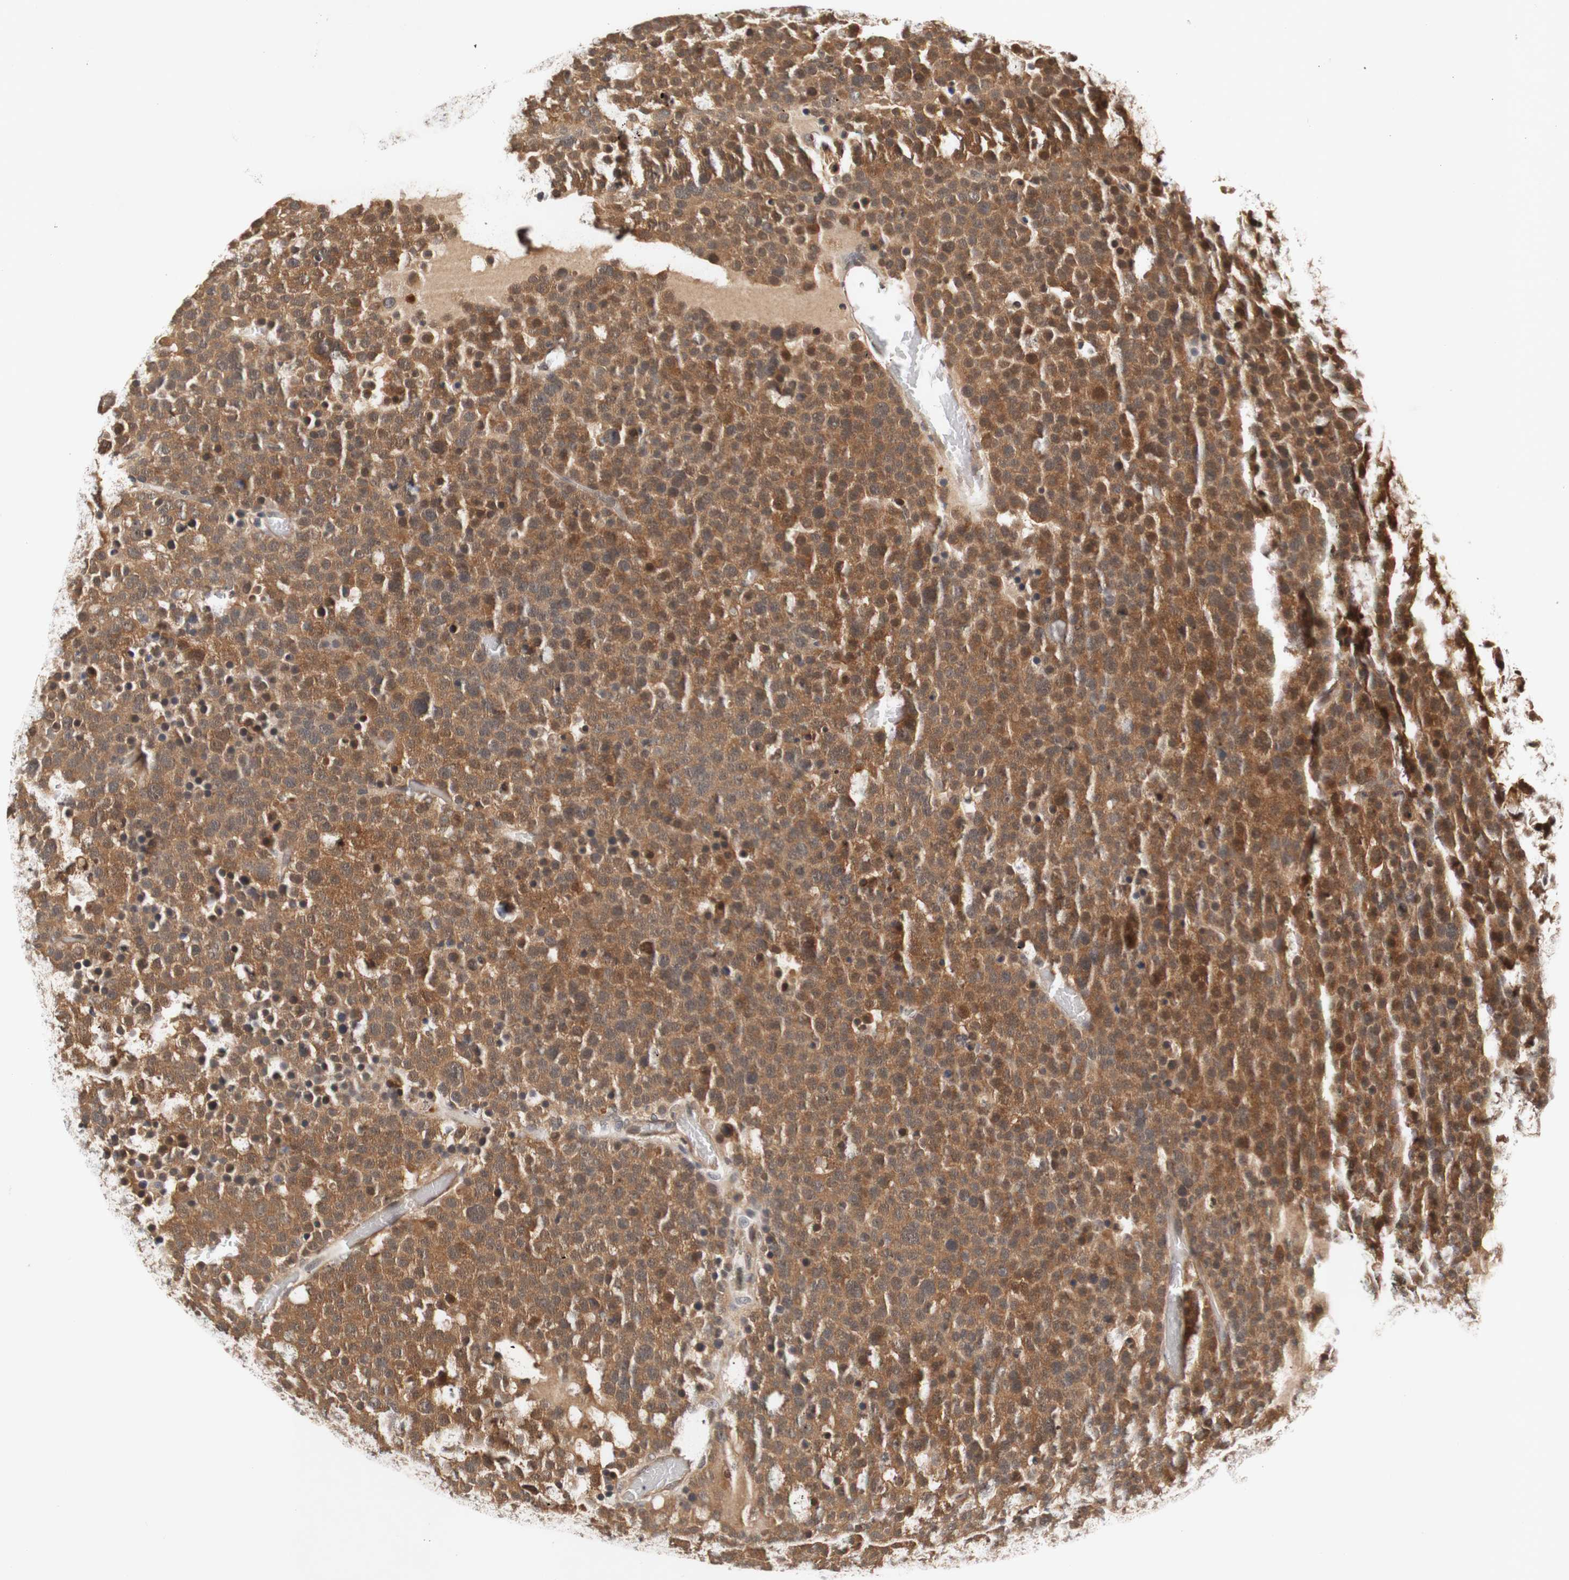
{"staining": {"intensity": "moderate", "quantity": ">75%", "location": "cytoplasmic/membranous,nuclear"}, "tissue": "testis cancer", "cell_type": "Tumor cells", "image_type": "cancer", "snomed": [{"axis": "morphology", "description": "Seminoma, NOS"}, {"axis": "topography", "description": "Testis"}], "caption": "A medium amount of moderate cytoplasmic/membranous and nuclear positivity is identified in approximately >75% of tumor cells in testis seminoma tissue.", "gene": "PIN1", "patient": {"sex": "male", "age": 71}}